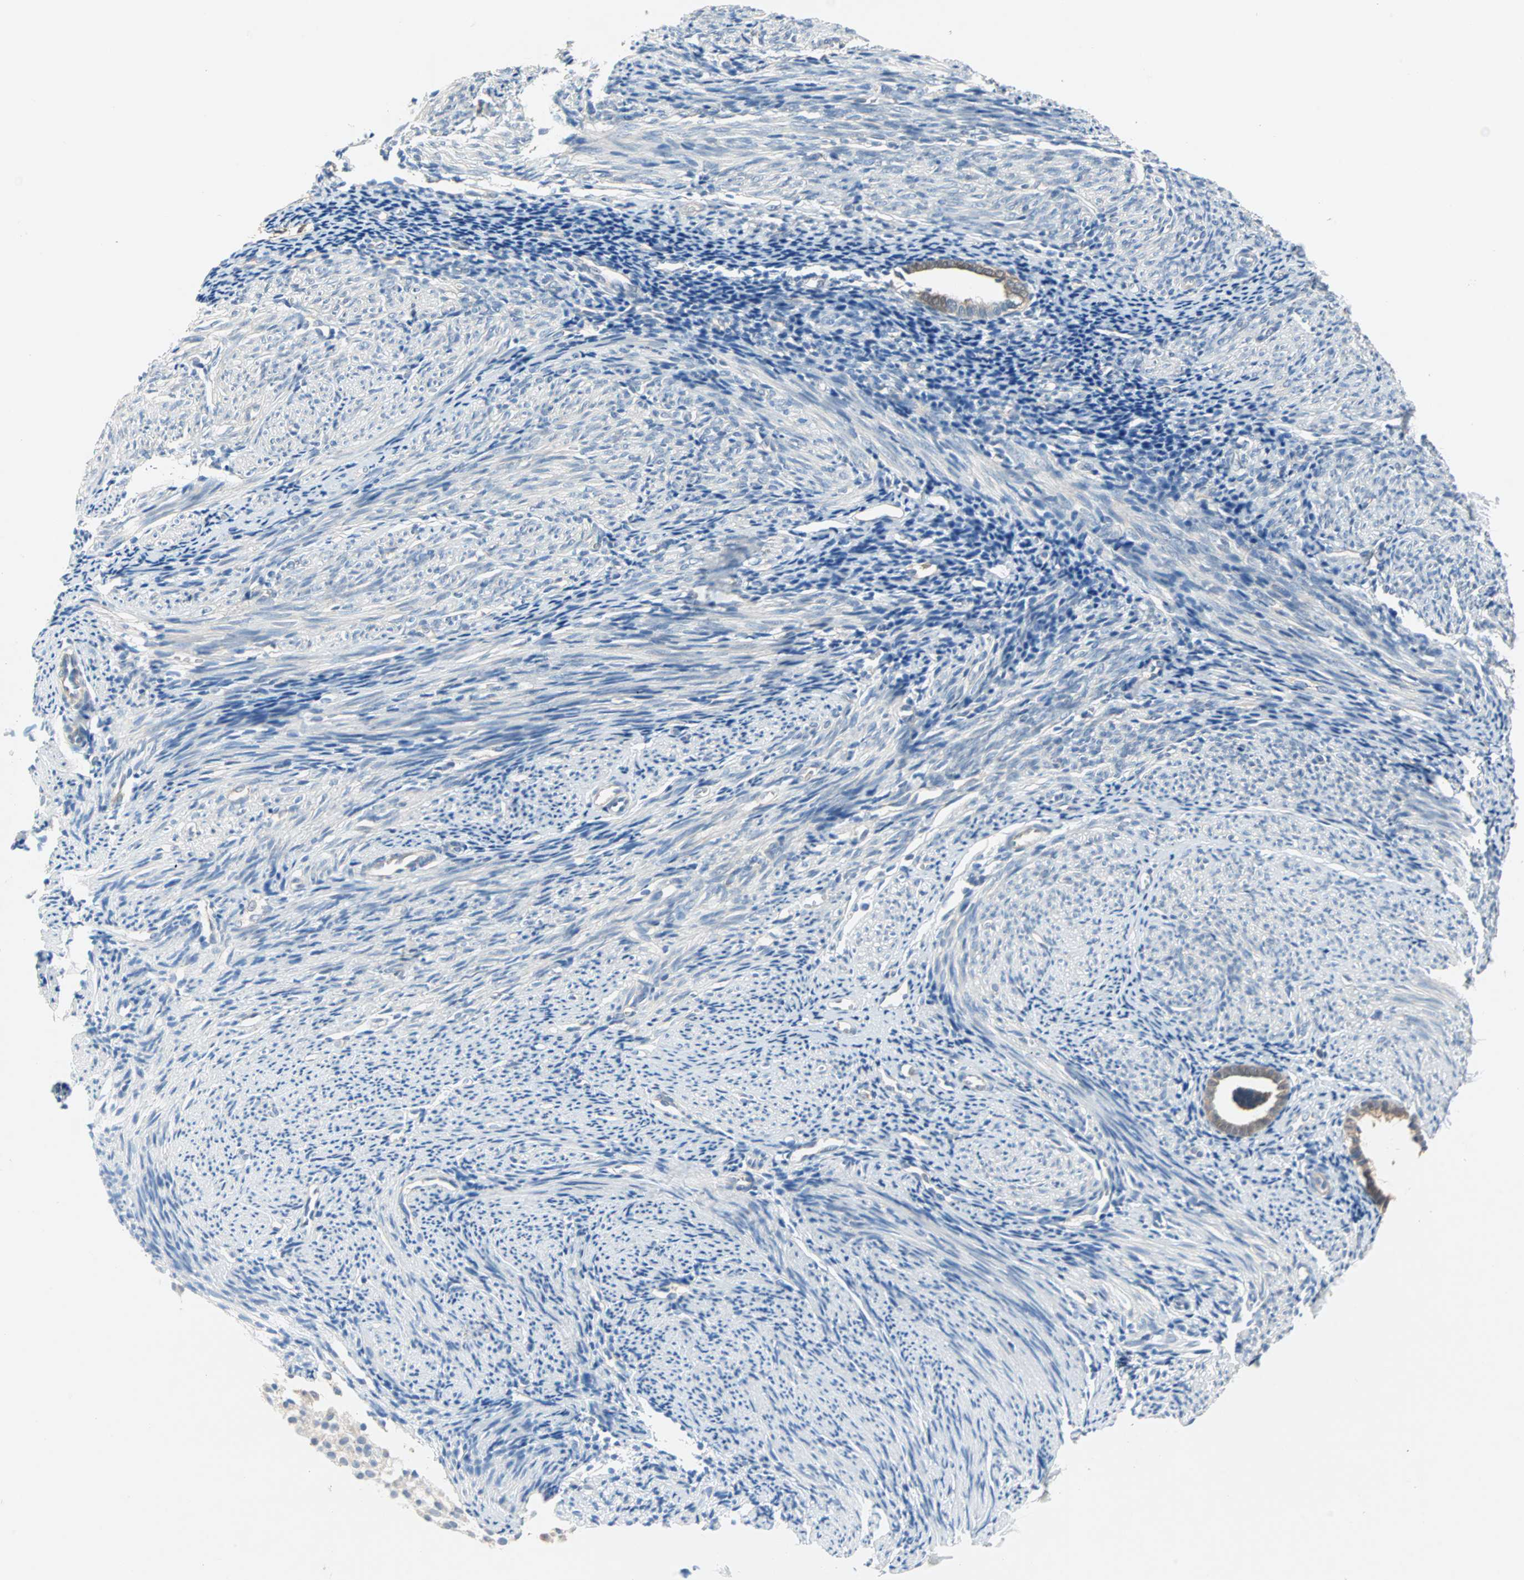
{"staining": {"intensity": "negative", "quantity": "none", "location": "none"}, "tissue": "endometrium", "cell_type": "Cells in endometrial stroma", "image_type": "normal", "snomed": [{"axis": "morphology", "description": "Normal tissue, NOS"}, {"axis": "topography", "description": "Smooth muscle"}, {"axis": "topography", "description": "Endometrium"}], "caption": "The histopathology image displays no staining of cells in endometrial stroma in benign endometrium. Brightfield microscopy of immunohistochemistry stained with DAB (3,3'-diaminobenzidine) (brown) and hematoxylin (blue), captured at high magnification.", "gene": "MPI", "patient": {"sex": "female", "age": 57}}